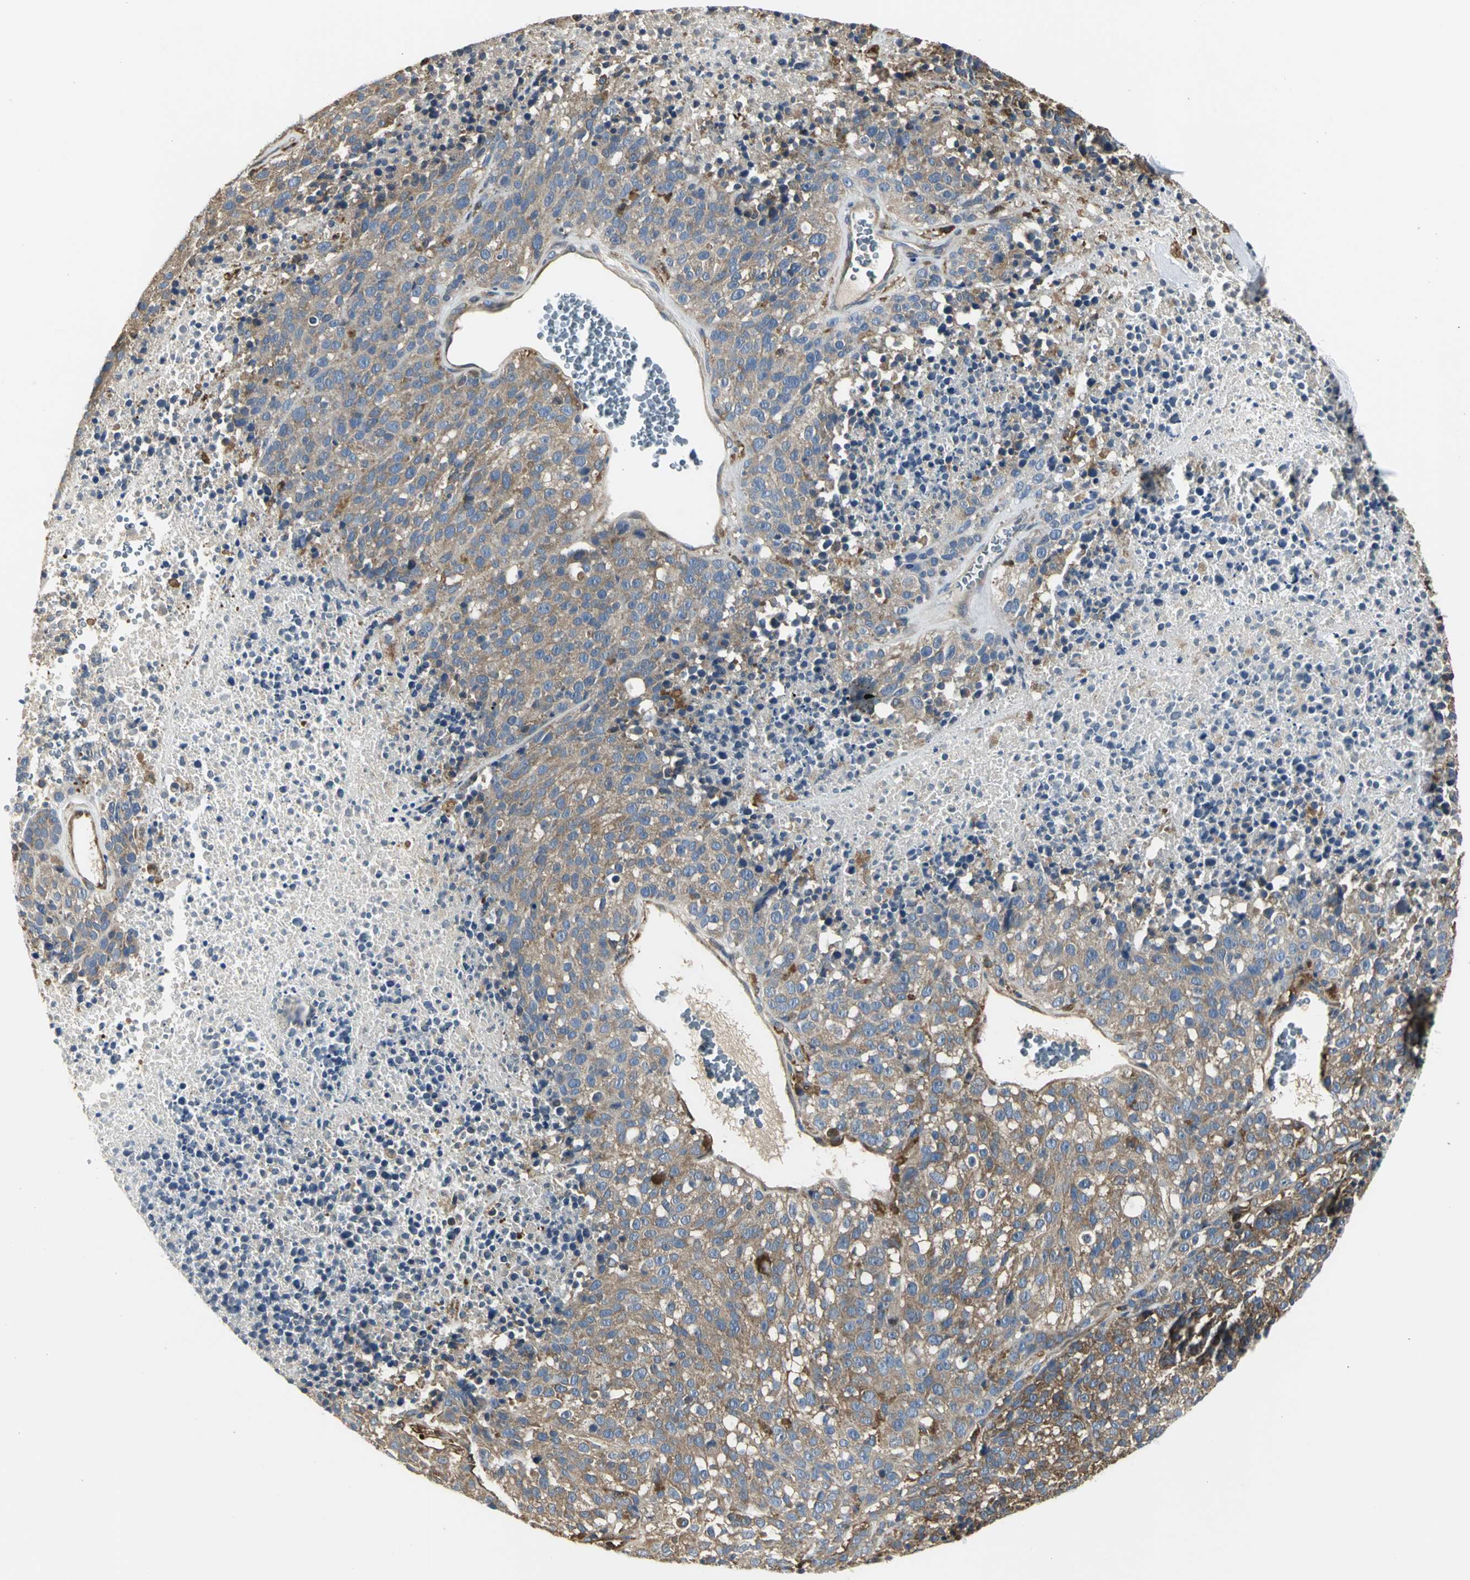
{"staining": {"intensity": "moderate", "quantity": ">75%", "location": "cytoplasmic/membranous"}, "tissue": "melanoma", "cell_type": "Tumor cells", "image_type": "cancer", "snomed": [{"axis": "morphology", "description": "Malignant melanoma, Metastatic site"}, {"axis": "topography", "description": "Cerebral cortex"}], "caption": "Moderate cytoplasmic/membranous expression for a protein is seen in approximately >75% of tumor cells of melanoma using immunohistochemistry (IHC).", "gene": "CHRNB1", "patient": {"sex": "female", "age": 52}}